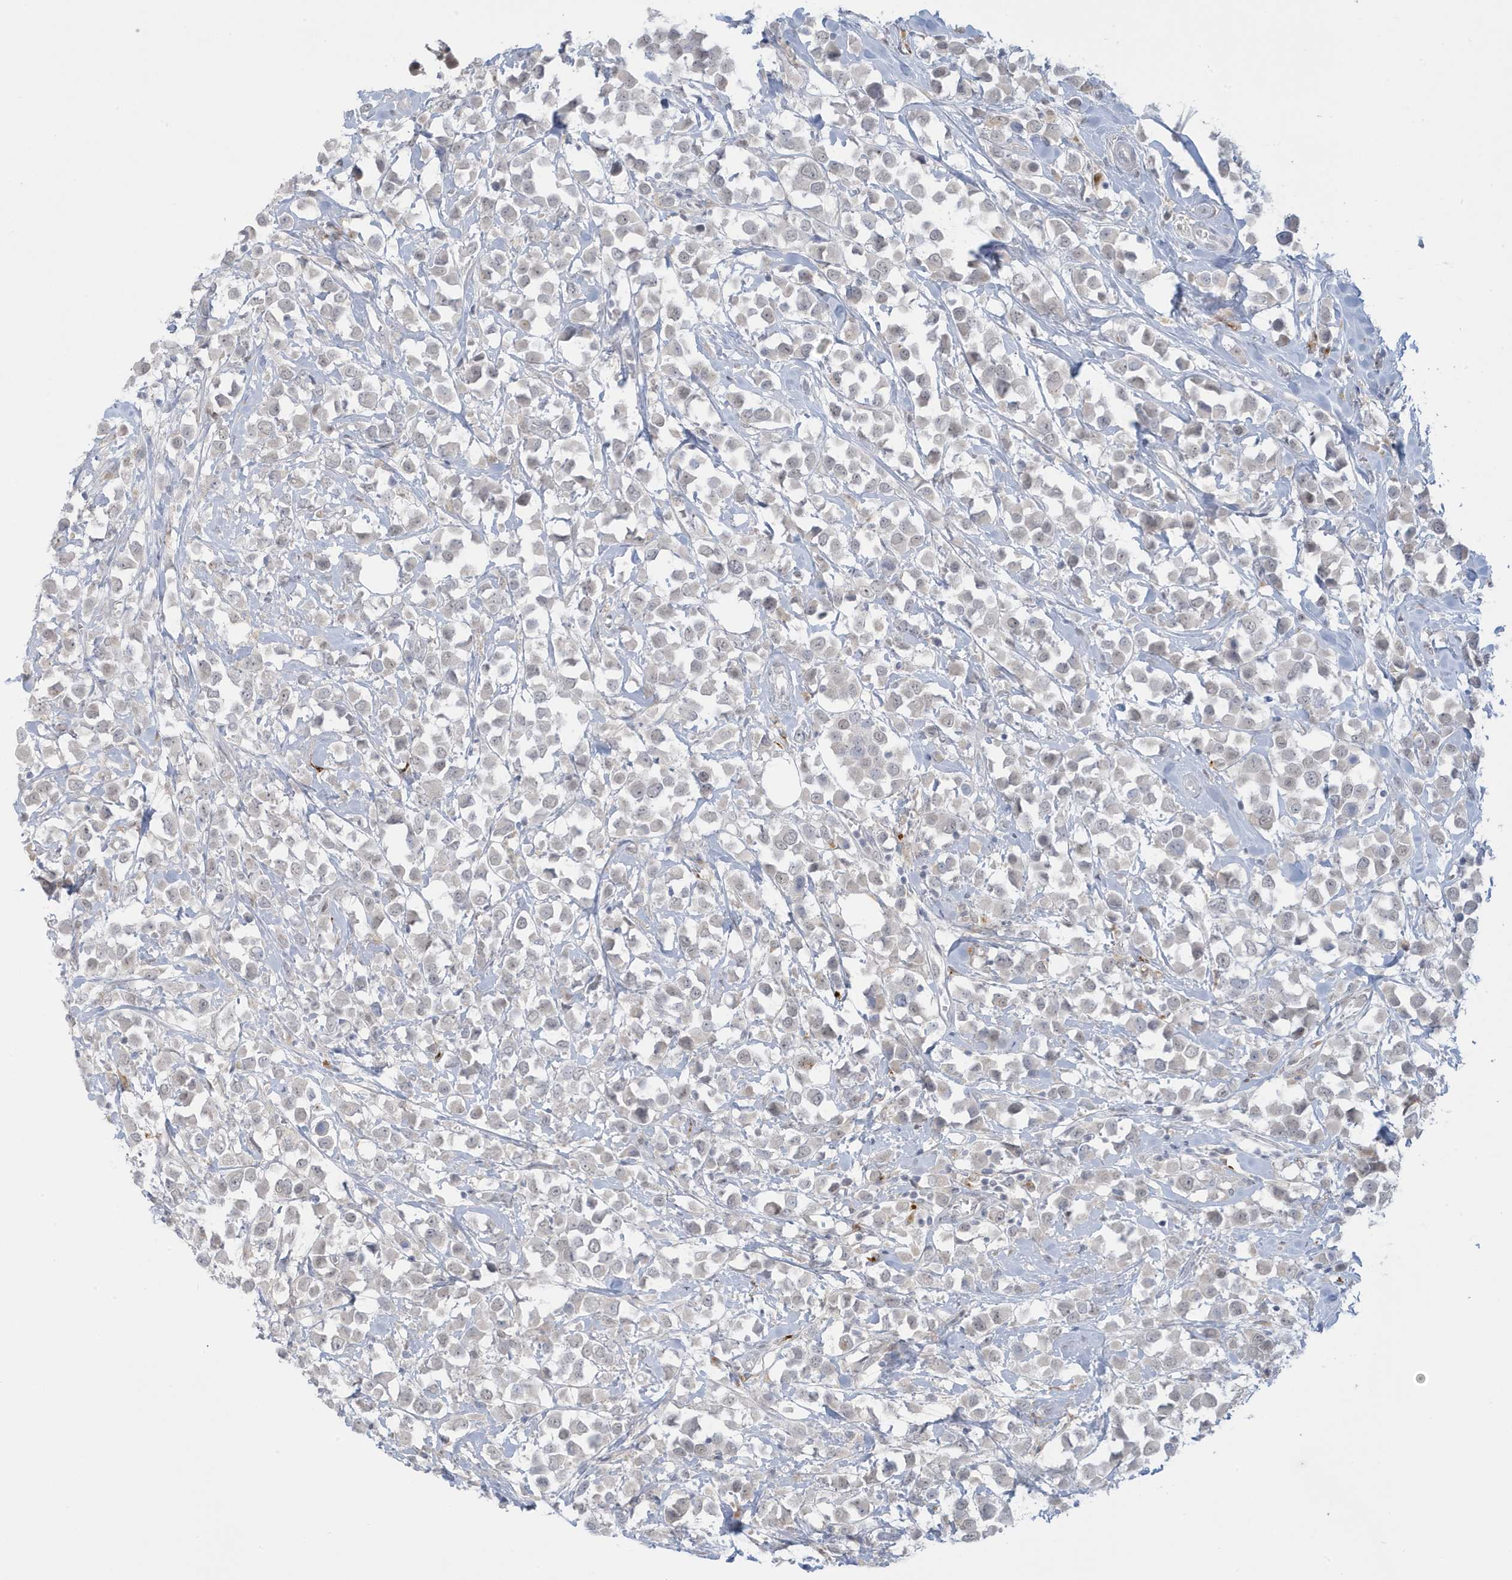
{"staining": {"intensity": "negative", "quantity": "none", "location": "none"}, "tissue": "breast cancer", "cell_type": "Tumor cells", "image_type": "cancer", "snomed": [{"axis": "morphology", "description": "Duct carcinoma"}, {"axis": "topography", "description": "Breast"}], "caption": "The image shows no significant expression in tumor cells of breast cancer.", "gene": "HERC6", "patient": {"sex": "female", "age": 61}}